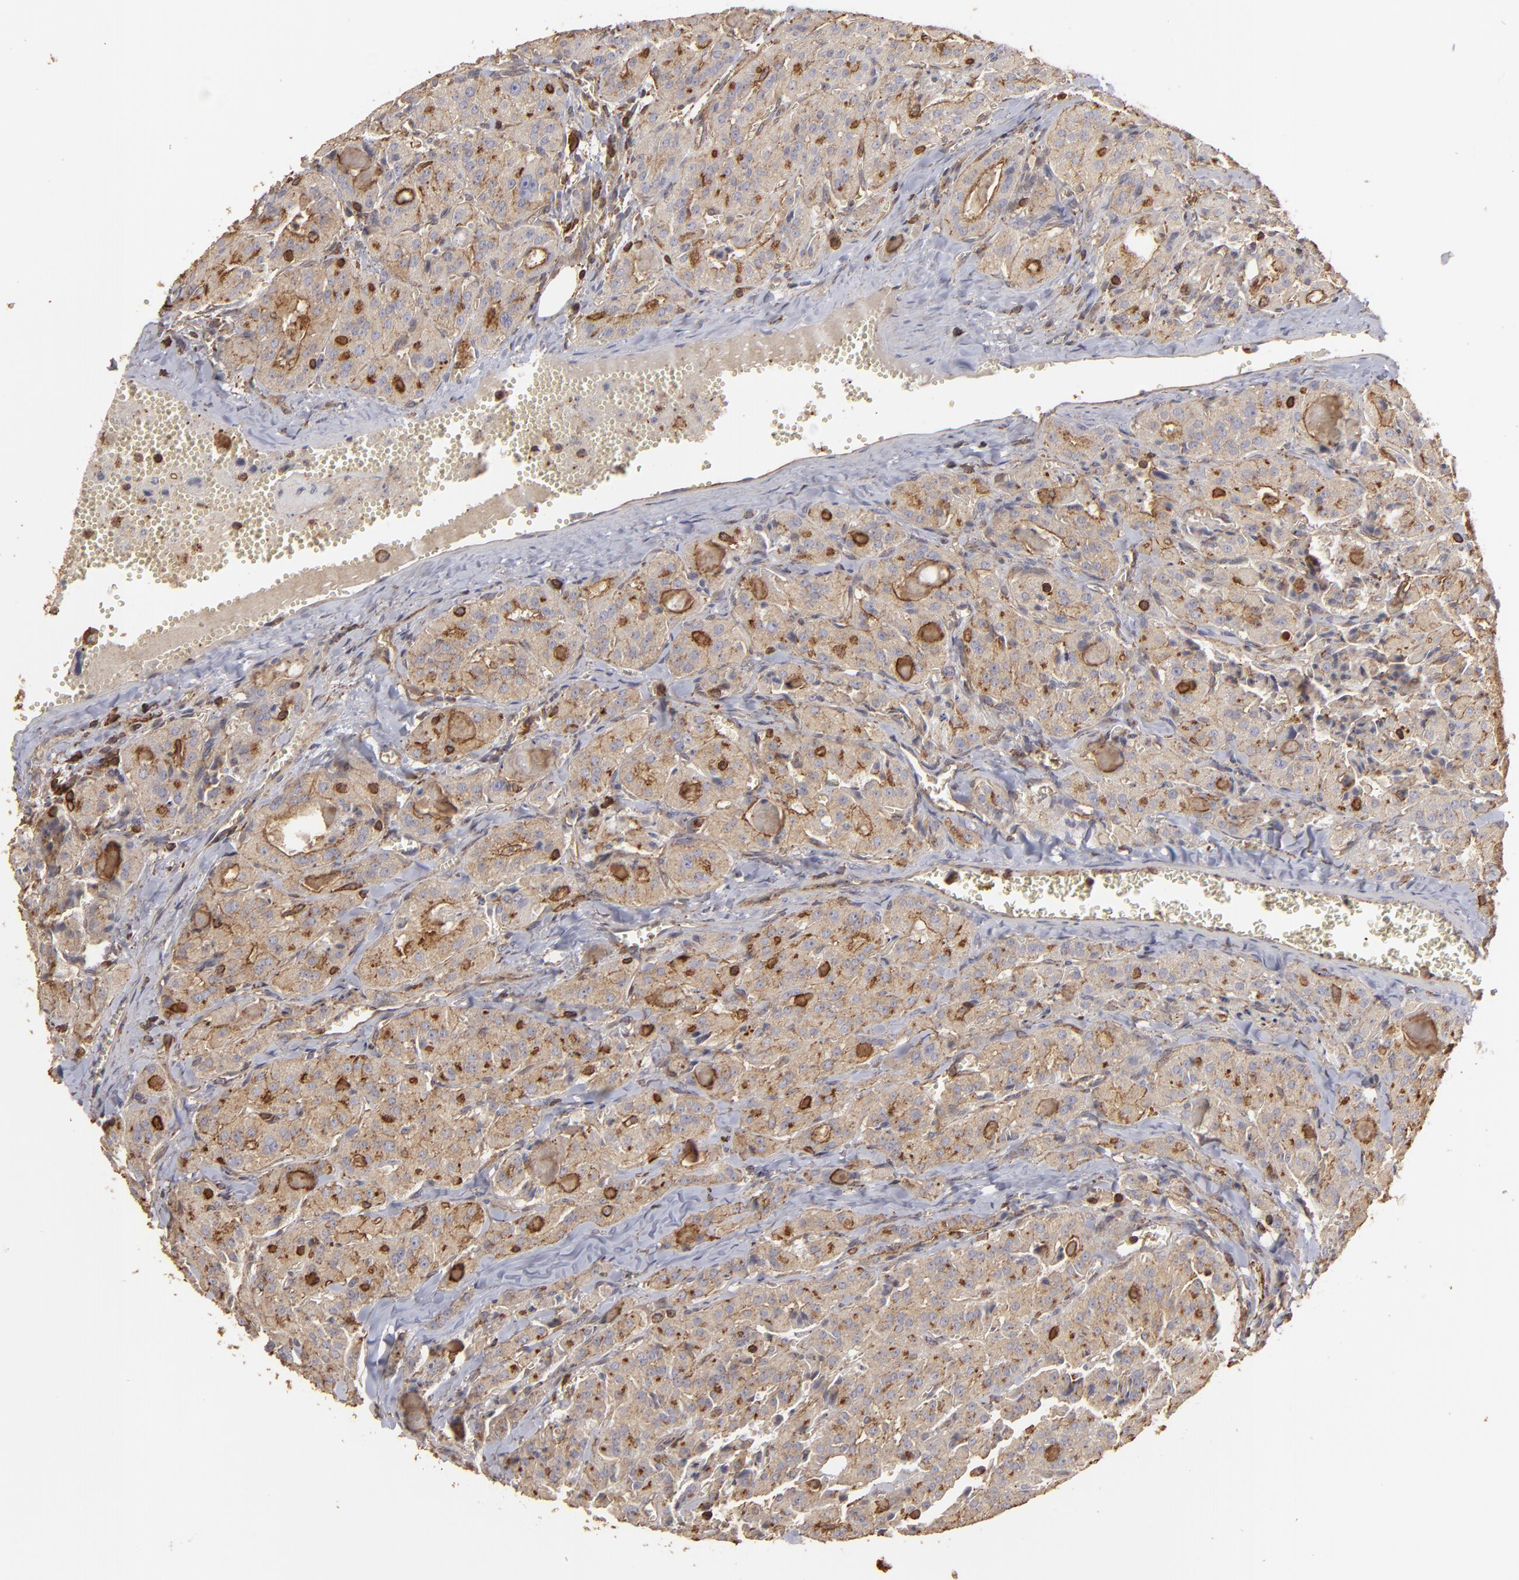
{"staining": {"intensity": "moderate", "quantity": ">75%", "location": "cytoplasmic/membranous"}, "tissue": "thyroid cancer", "cell_type": "Tumor cells", "image_type": "cancer", "snomed": [{"axis": "morphology", "description": "Carcinoma, NOS"}, {"axis": "topography", "description": "Thyroid gland"}], "caption": "A photomicrograph showing moderate cytoplasmic/membranous expression in approximately >75% of tumor cells in carcinoma (thyroid), as visualized by brown immunohistochemical staining.", "gene": "ACTB", "patient": {"sex": "male", "age": 76}}